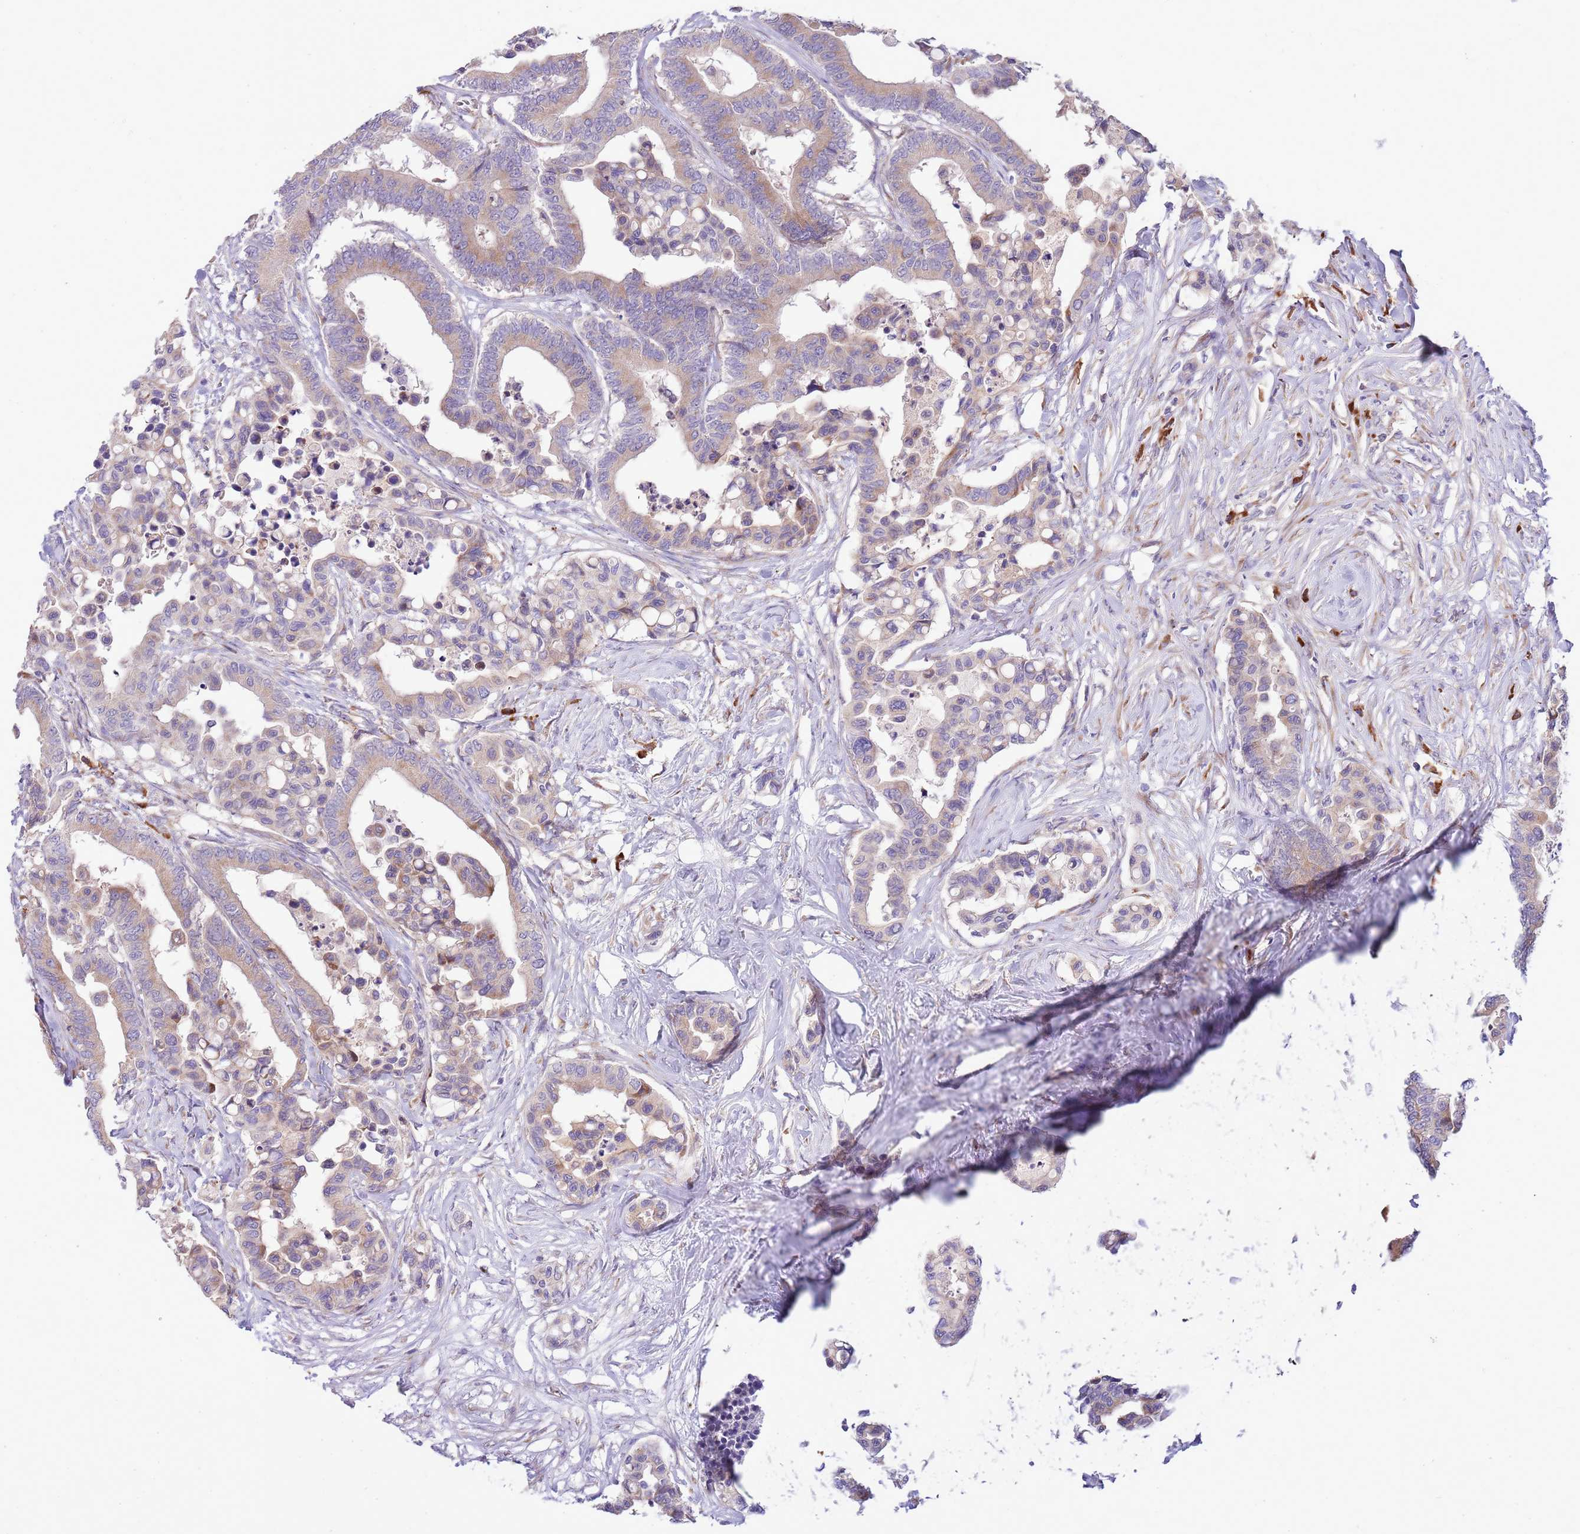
{"staining": {"intensity": "weak", "quantity": ">75%", "location": "cytoplasmic/membranous"}, "tissue": "colorectal cancer", "cell_type": "Tumor cells", "image_type": "cancer", "snomed": [{"axis": "morphology", "description": "Normal tissue, NOS"}, {"axis": "morphology", "description": "Adenocarcinoma, NOS"}, {"axis": "topography", "description": "Colon"}], "caption": "Immunohistochemistry (IHC) of human colorectal adenocarcinoma demonstrates low levels of weak cytoplasmic/membranous expression in approximately >75% of tumor cells.", "gene": "DAND5", "patient": {"sex": "male", "age": 82}}